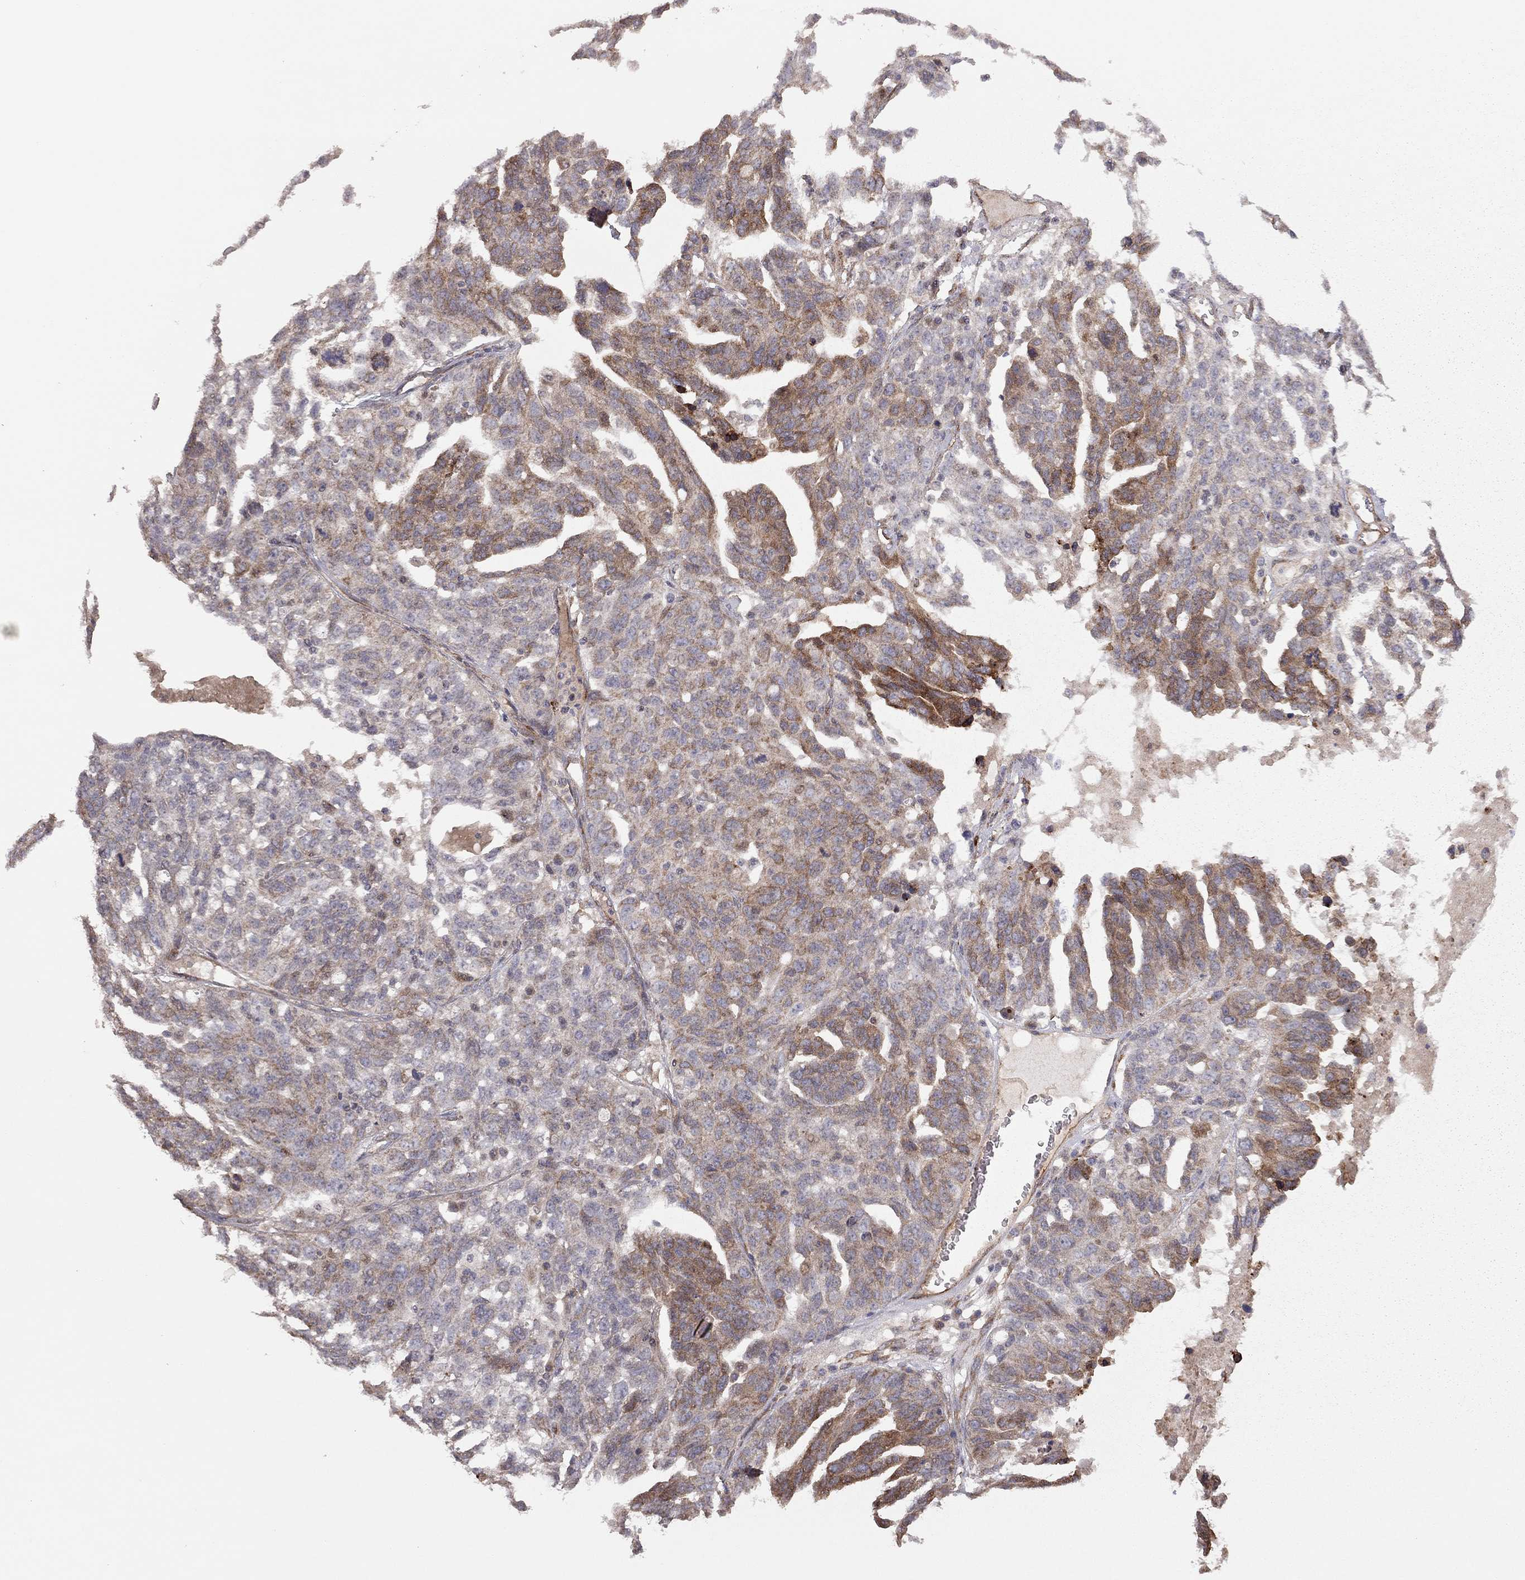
{"staining": {"intensity": "moderate", "quantity": "25%-75%", "location": "cytoplasmic/membranous"}, "tissue": "ovarian cancer", "cell_type": "Tumor cells", "image_type": "cancer", "snomed": [{"axis": "morphology", "description": "Cystadenocarcinoma, serous, NOS"}, {"axis": "topography", "description": "Ovary"}], "caption": "Protein staining of ovarian cancer (serous cystadenocarcinoma) tissue exhibits moderate cytoplasmic/membranous expression in about 25%-75% of tumor cells.", "gene": "EXOC3L2", "patient": {"sex": "female", "age": 71}}